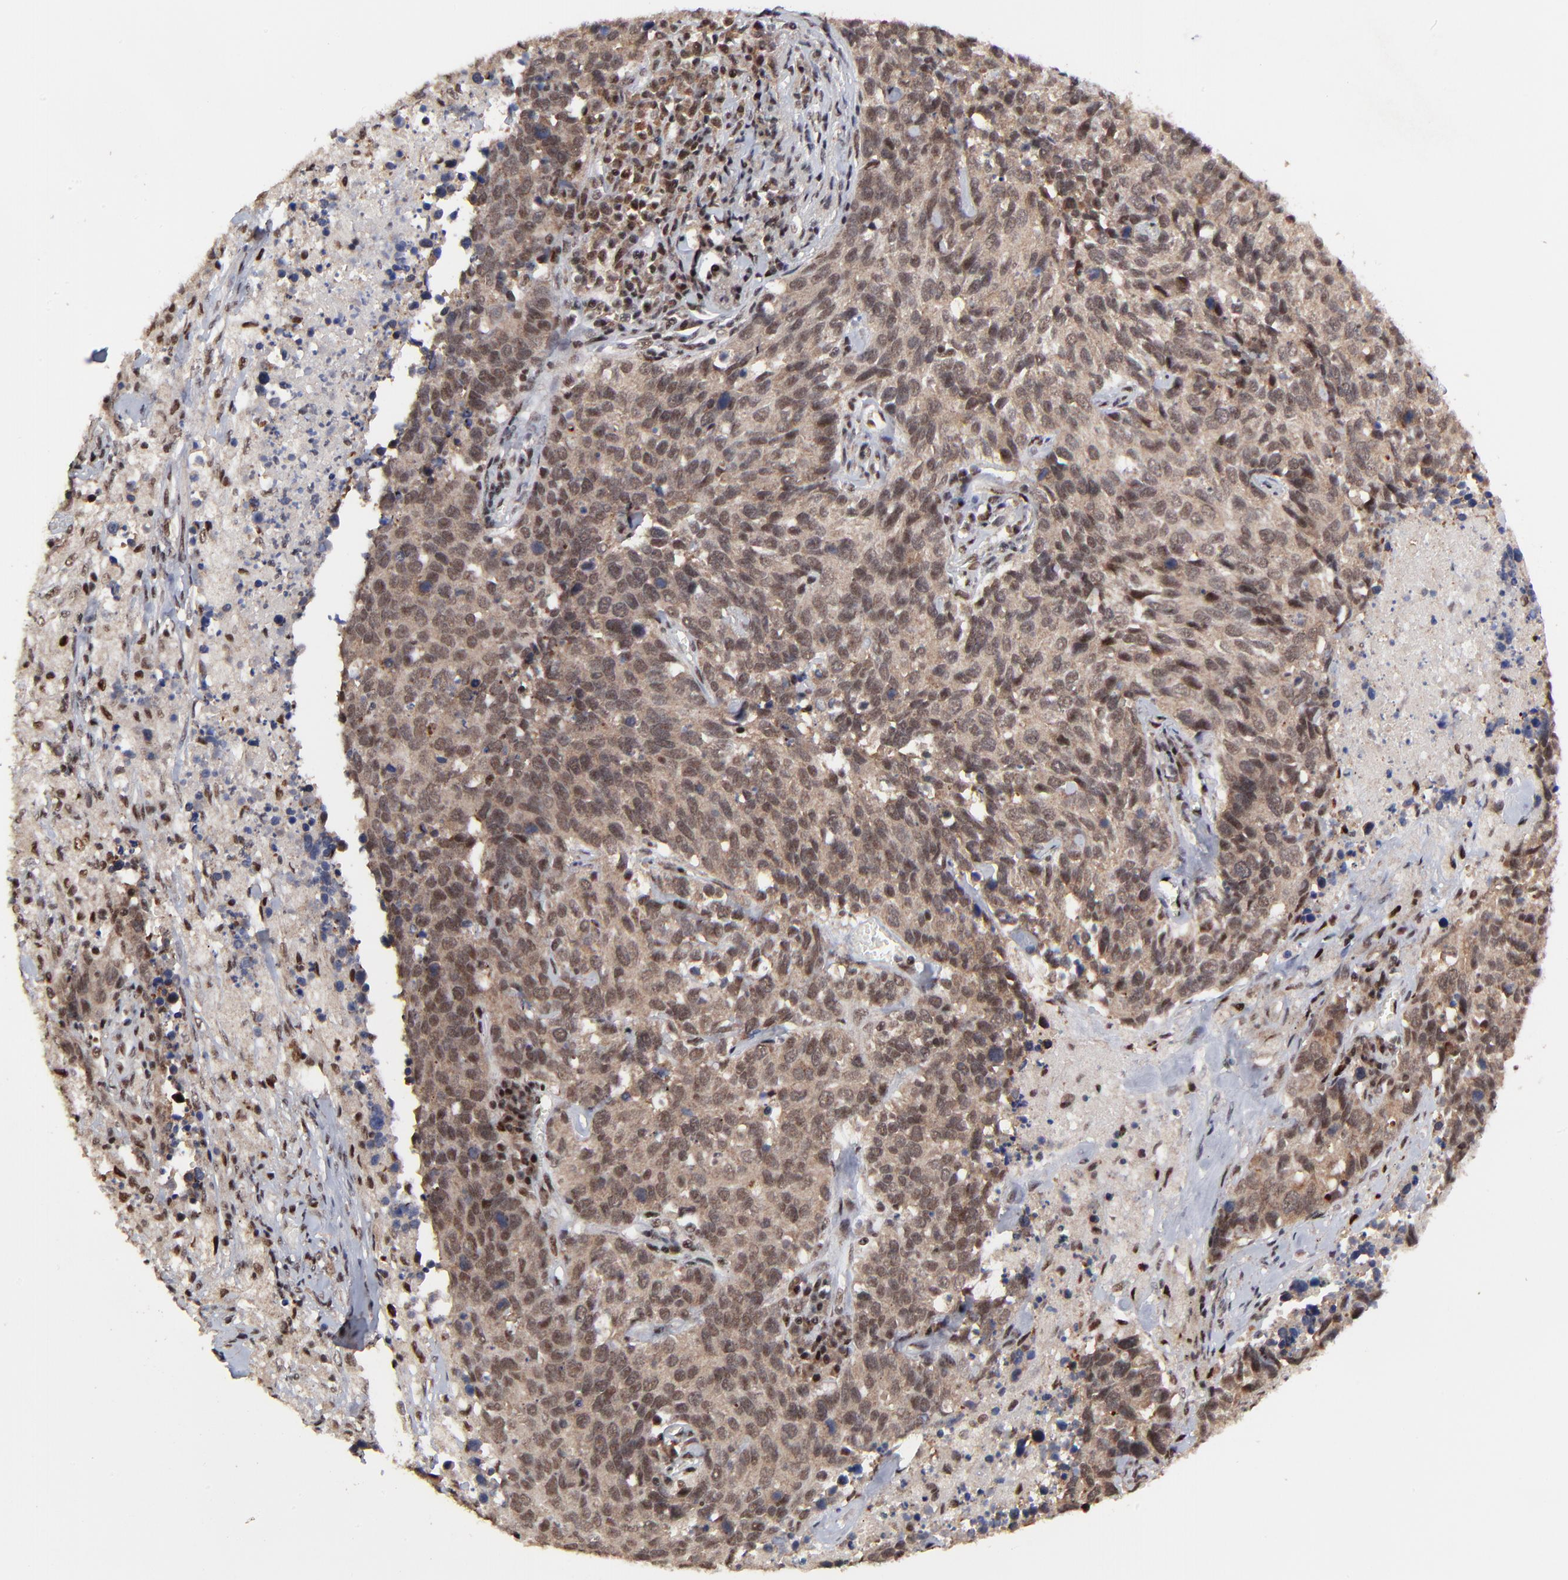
{"staining": {"intensity": "moderate", "quantity": ">75%", "location": "nuclear"}, "tissue": "lung cancer", "cell_type": "Tumor cells", "image_type": "cancer", "snomed": [{"axis": "morphology", "description": "Neoplasm, malignant, NOS"}, {"axis": "topography", "description": "Lung"}], "caption": "DAB (3,3'-diaminobenzidine) immunohistochemical staining of human lung cancer displays moderate nuclear protein positivity in about >75% of tumor cells.", "gene": "RBM22", "patient": {"sex": "female", "age": 76}}